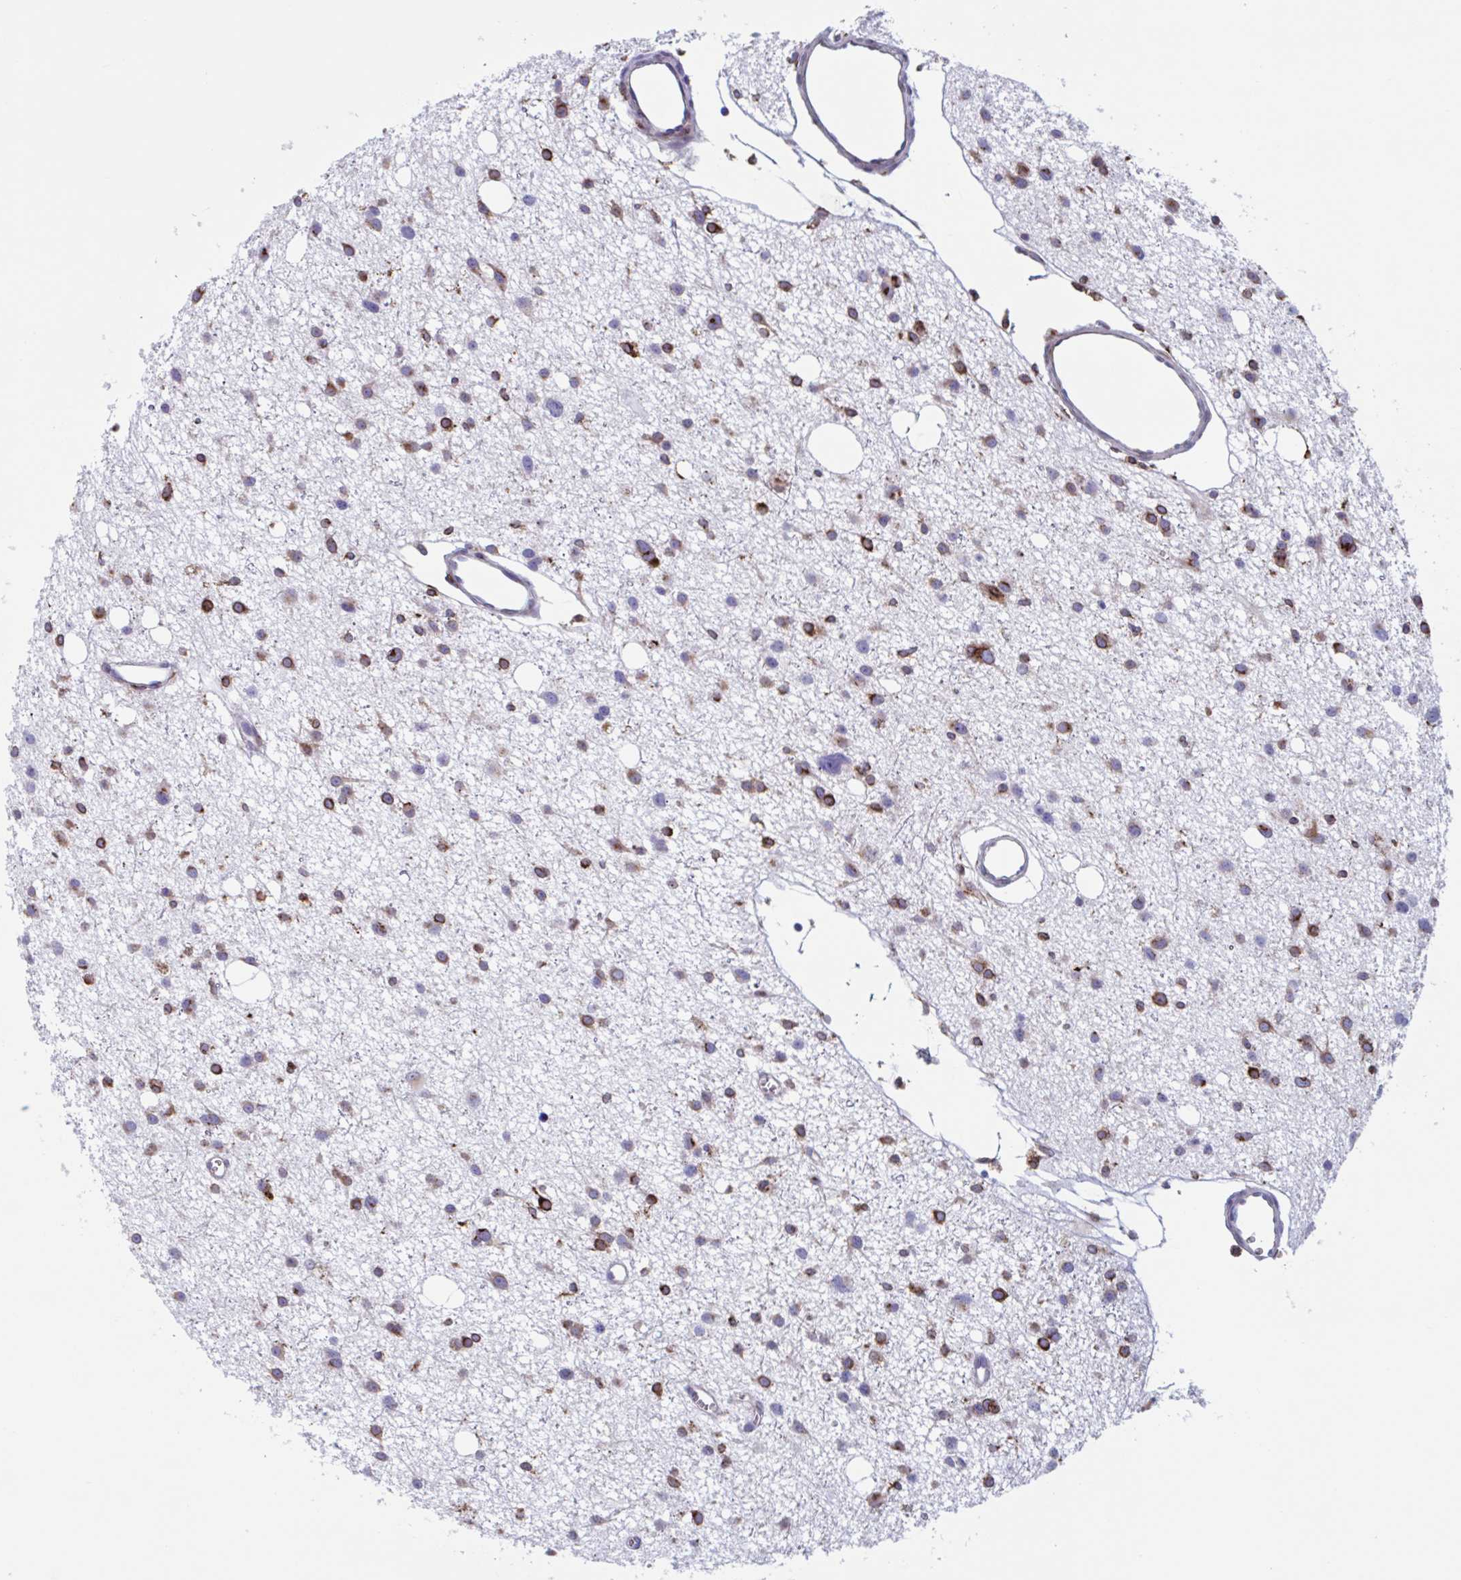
{"staining": {"intensity": "strong", "quantity": ">75%", "location": "cytoplasmic/membranous"}, "tissue": "glioma", "cell_type": "Tumor cells", "image_type": "cancer", "snomed": [{"axis": "morphology", "description": "Glioma, malignant, High grade"}, {"axis": "topography", "description": "Brain"}], "caption": "Glioma stained for a protein shows strong cytoplasmic/membranous positivity in tumor cells.", "gene": "RFK", "patient": {"sex": "male", "age": 23}}